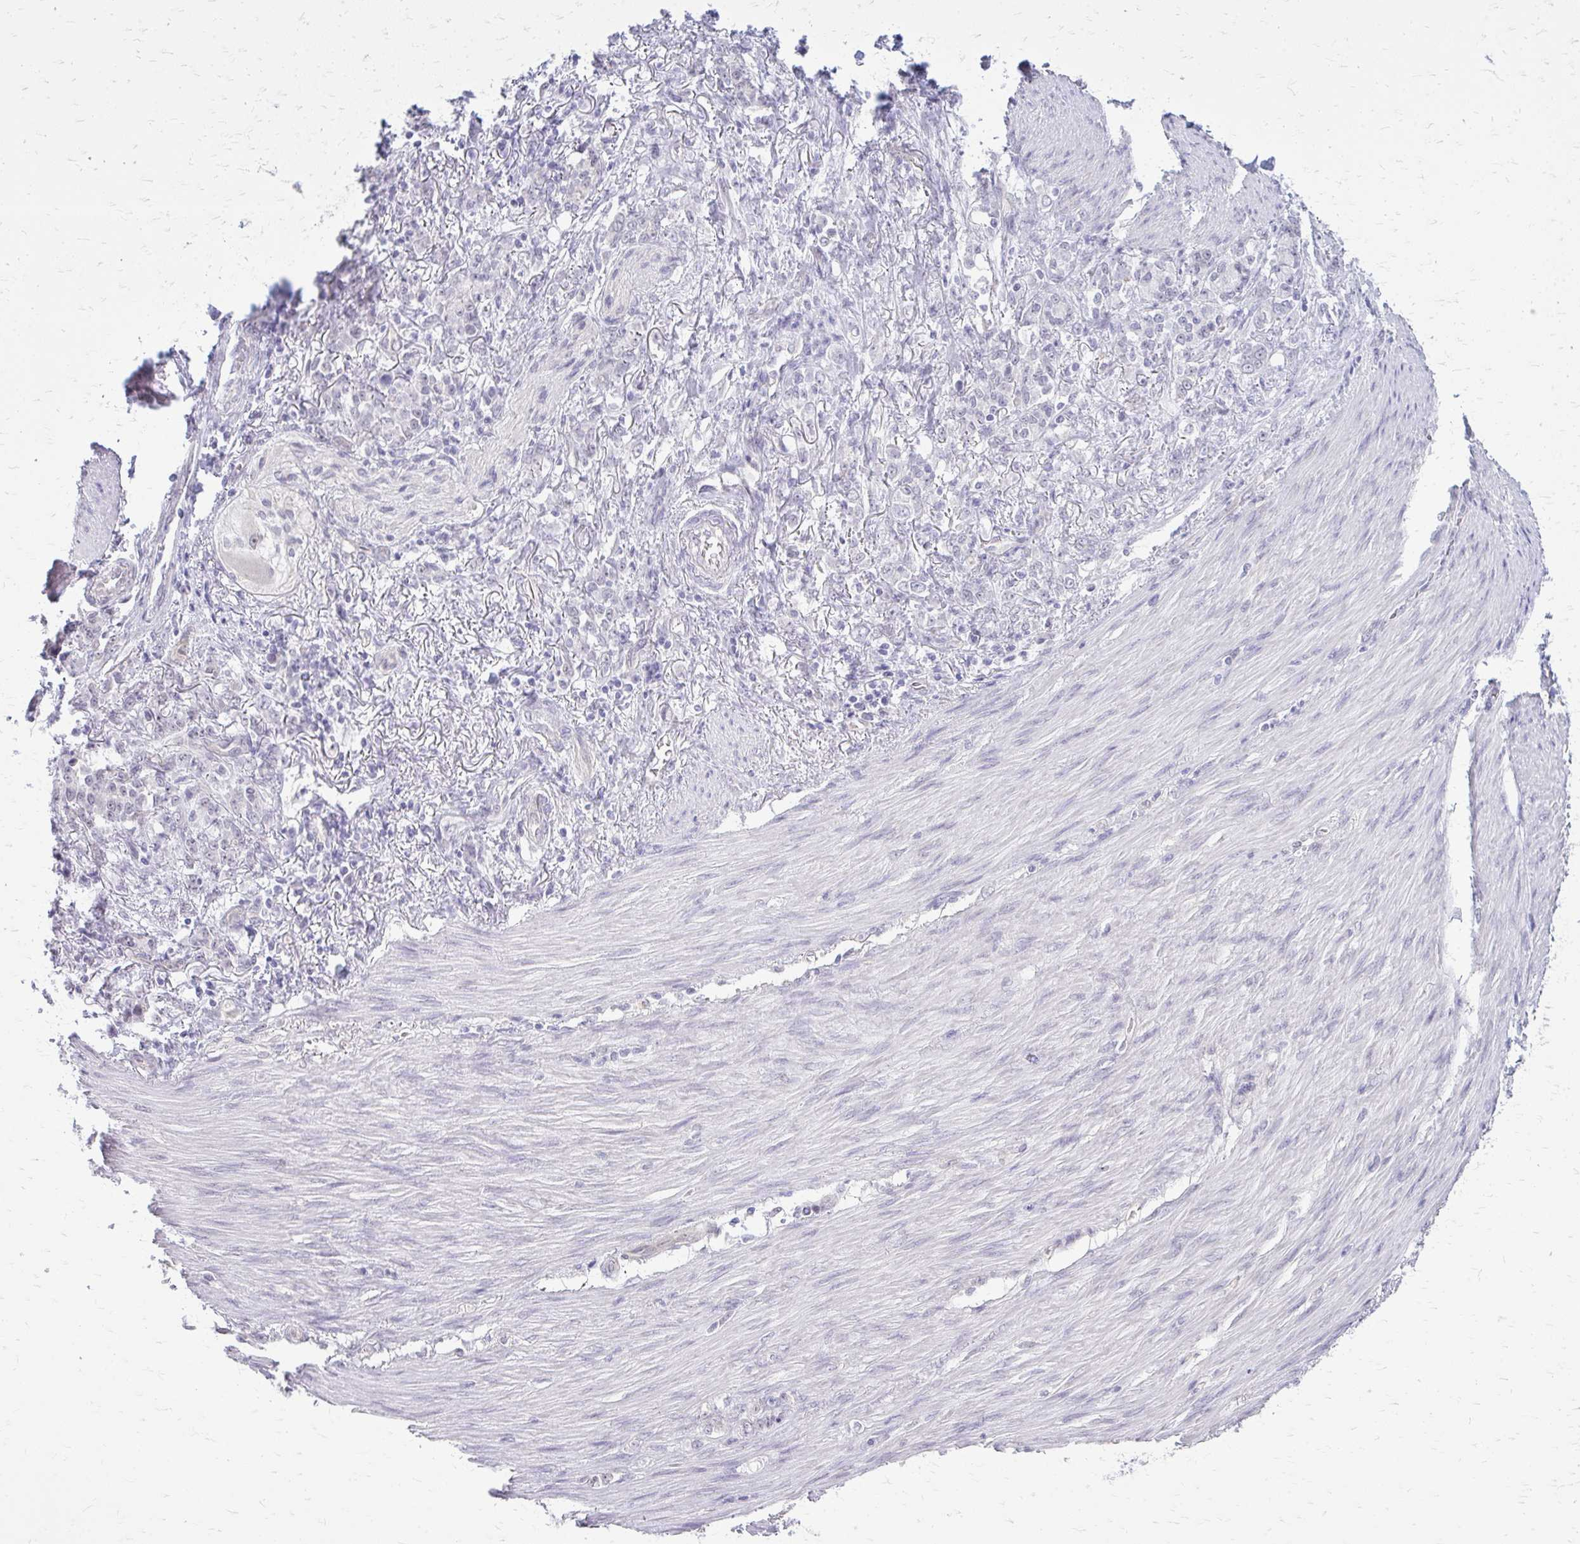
{"staining": {"intensity": "negative", "quantity": "none", "location": "none"}, "tissue": "stomach cancer", "cell_type": "Tumor cells", "image_type": "cancer", "snomed": [{"axis": "morphology", "description": "Adenocarcinoma, NOS"}, {"axis": "topography", "description": "Stomach"}], "caption": "Tumor cells show no significant protein positivity in adenocarcinoma (stomach).", "gene": "PLCB1", "patient": {"sex": "female", "age": 79}}